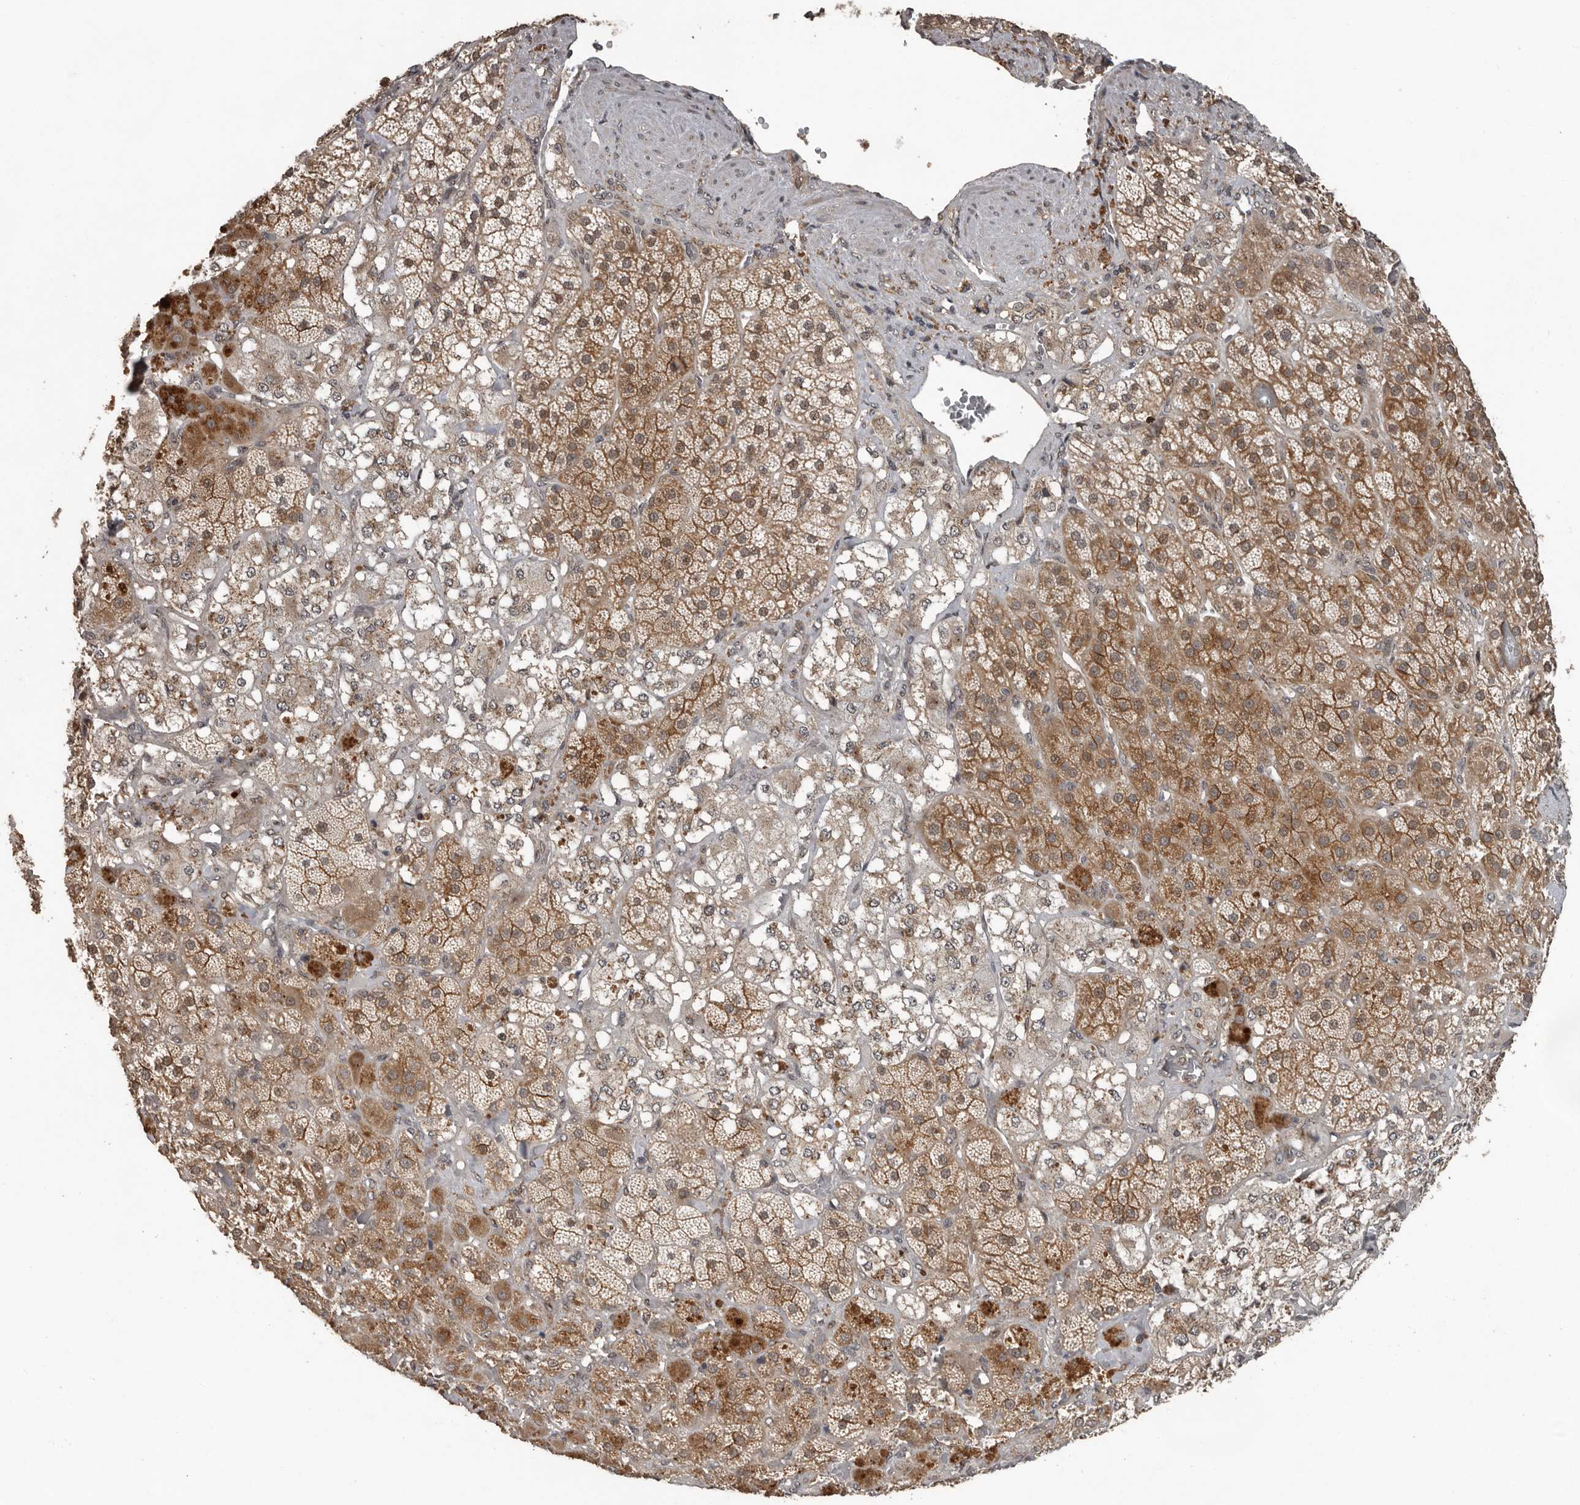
{"staining": {"intensity": "moderate", "quantity": ">75%", "location": "cytoplasmic/membranous,nuclear"}, "tissue": "adrenal gland", "cell_type": "Glandular cells", "image_type": "normal", "snomed": [{"axis": "morphology", "description": "Normal tissue, NOS"}, {"axis": "topography", "description": "Adrenal gland"}], "caption": "Immunohistochemistry (IHC) photomicrograph of normal adrenal gland stained for a protein (brown), which shows medium levels of moderate cytoplasmic/membranous,nuclear expression in approximately >75% of glandular cells.", "gene": "CEP350", "patient": {"sex": "male", "age": 57}}